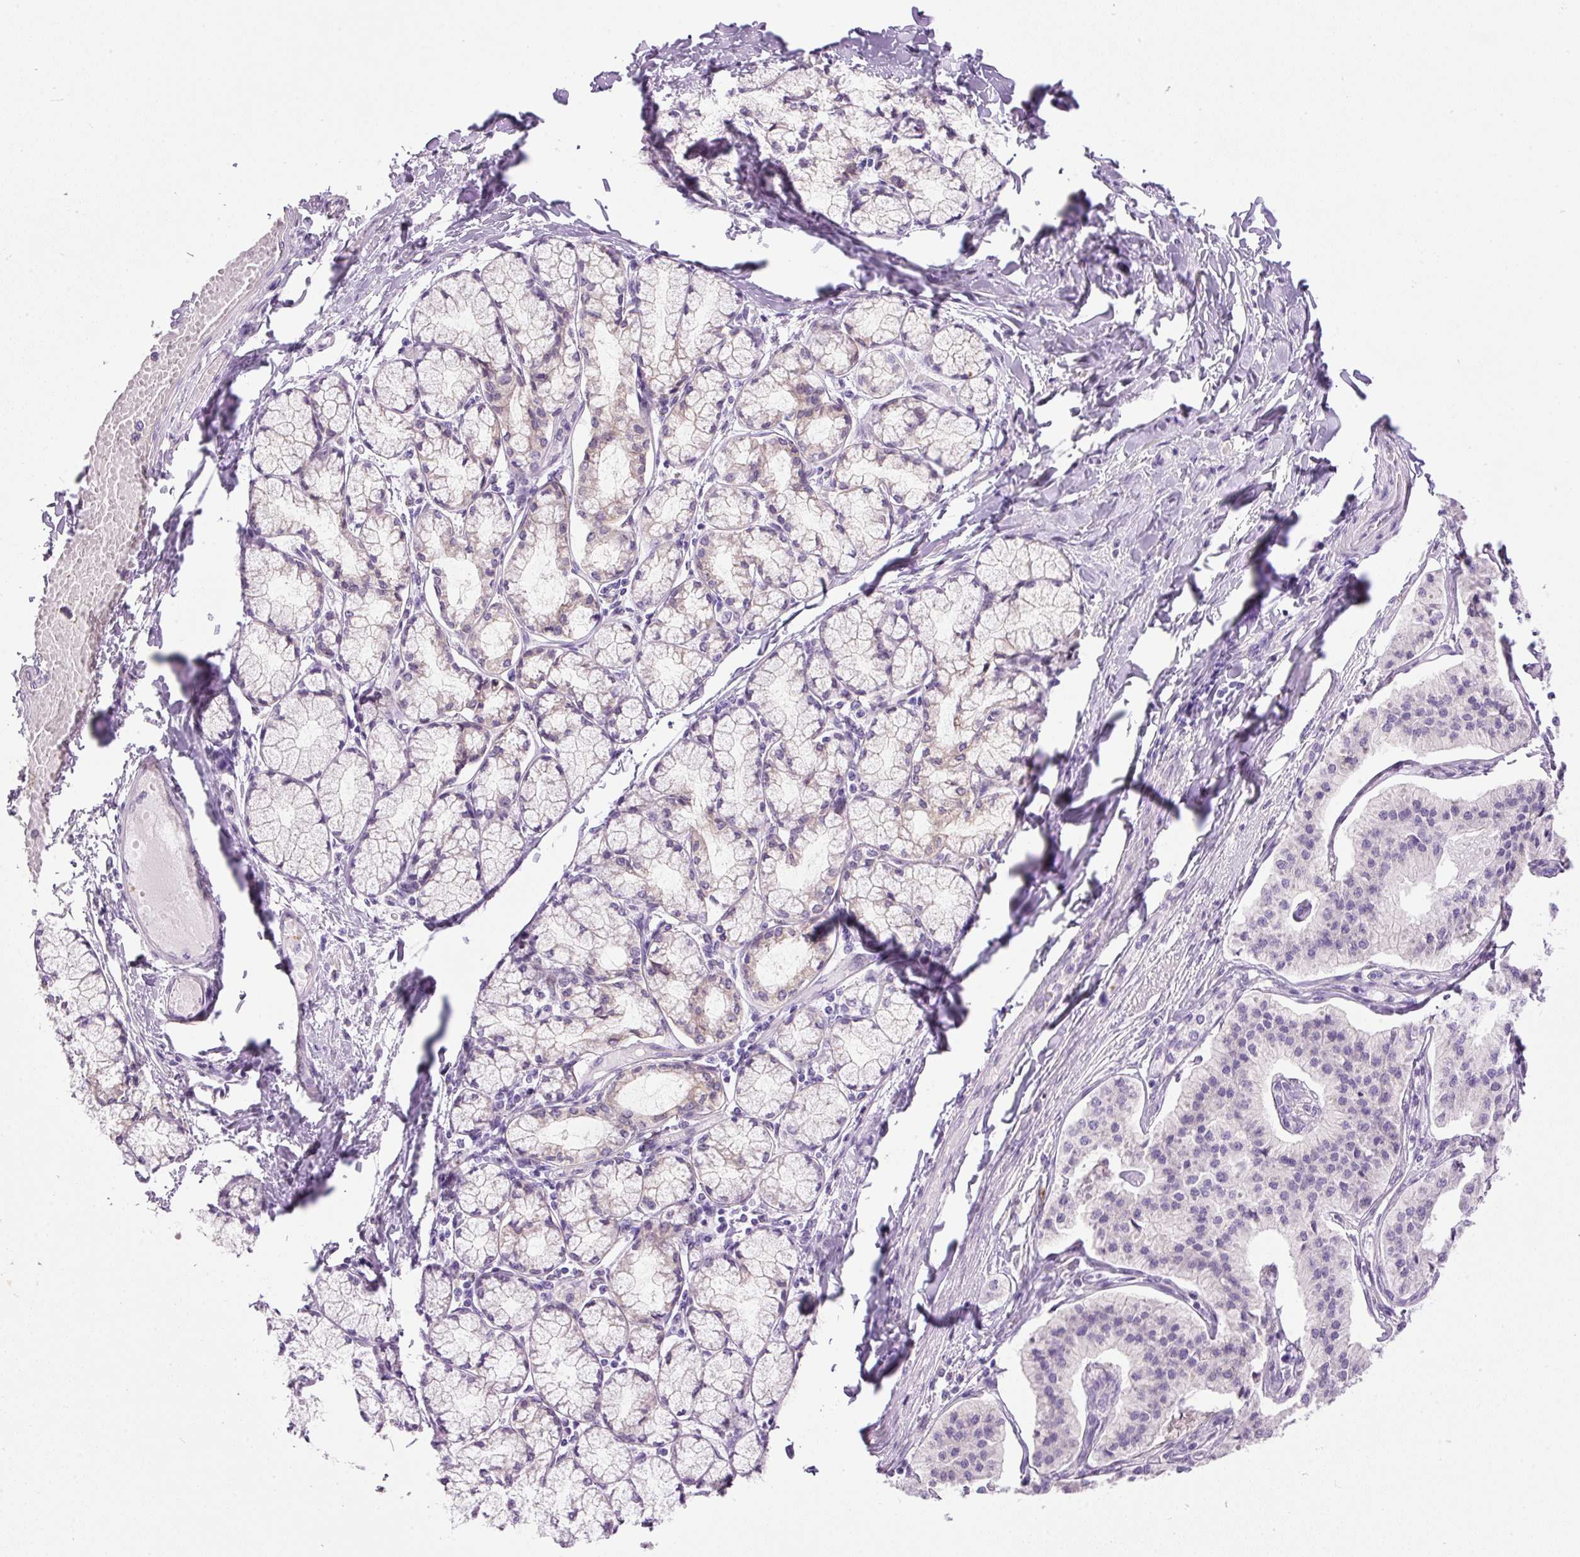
{"staining": {"intensity": "negative", "quantity": "none", "location": "none"}, "tissue": "pancreatic cancer", "cell_type": "Tumor cells", "image_type": "cancer", "snomed": [{"axis": "morphology", "description": "Adenocarcinoma, NOS"}, {"axis": "topography", "description": "Pancreas"}], "caption": "IHC histopathology image of neoplastic tissue: human pancreatic cancer (adenocarcinoma) stained with DAB shows no significant protein positivity in tumor cells. (Stains: DAB (3,3'-diaminobenzidine) IHC with hematoxylin counter stain, Microscopy: brightfield microscopy at high magnification).", "gene": "SRC", "patient": {"sex": "female", "age": 50}}